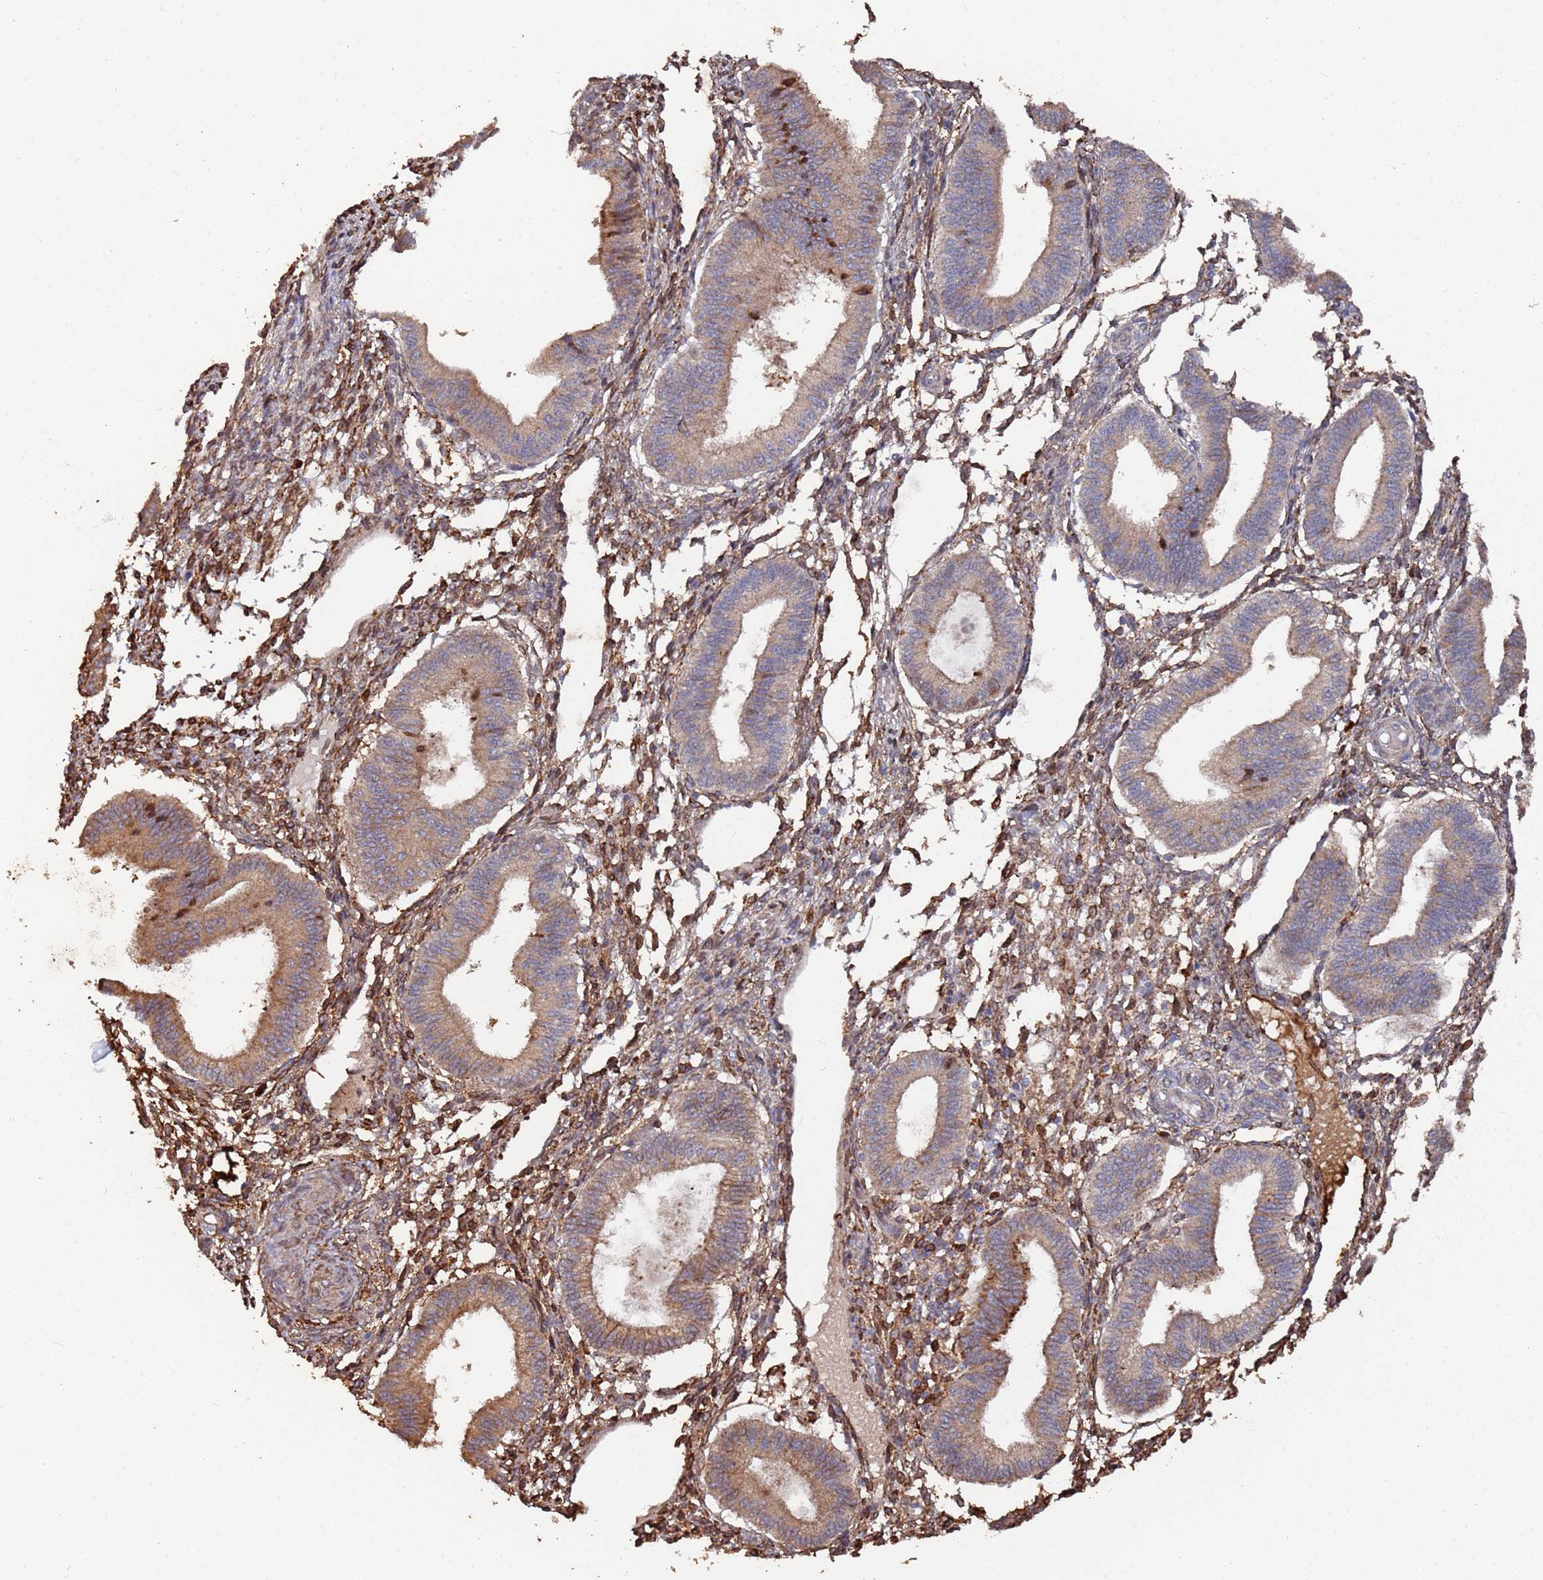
{"staining": {"intensity": "strong", "quantity": "25%-75%", "location": "cytoplasmic/membranous"}, "tissue": "endometrium", "cell_type": "Cells in endometrial stroma", "image_type": "normal", "snomed": [{"axis": "morphology", "description": "Normal tissue, NOS"}, {"axis": "topography", "description": "Endometrium"}], "caption": "Protein staining demonstrates strong cytoplasmic/membranous expression in about 25%-75% of cells in endometrial stroma in normal endometrium.", "gene": "LACC1", "patient": {"sex": "female", "age": 39}}